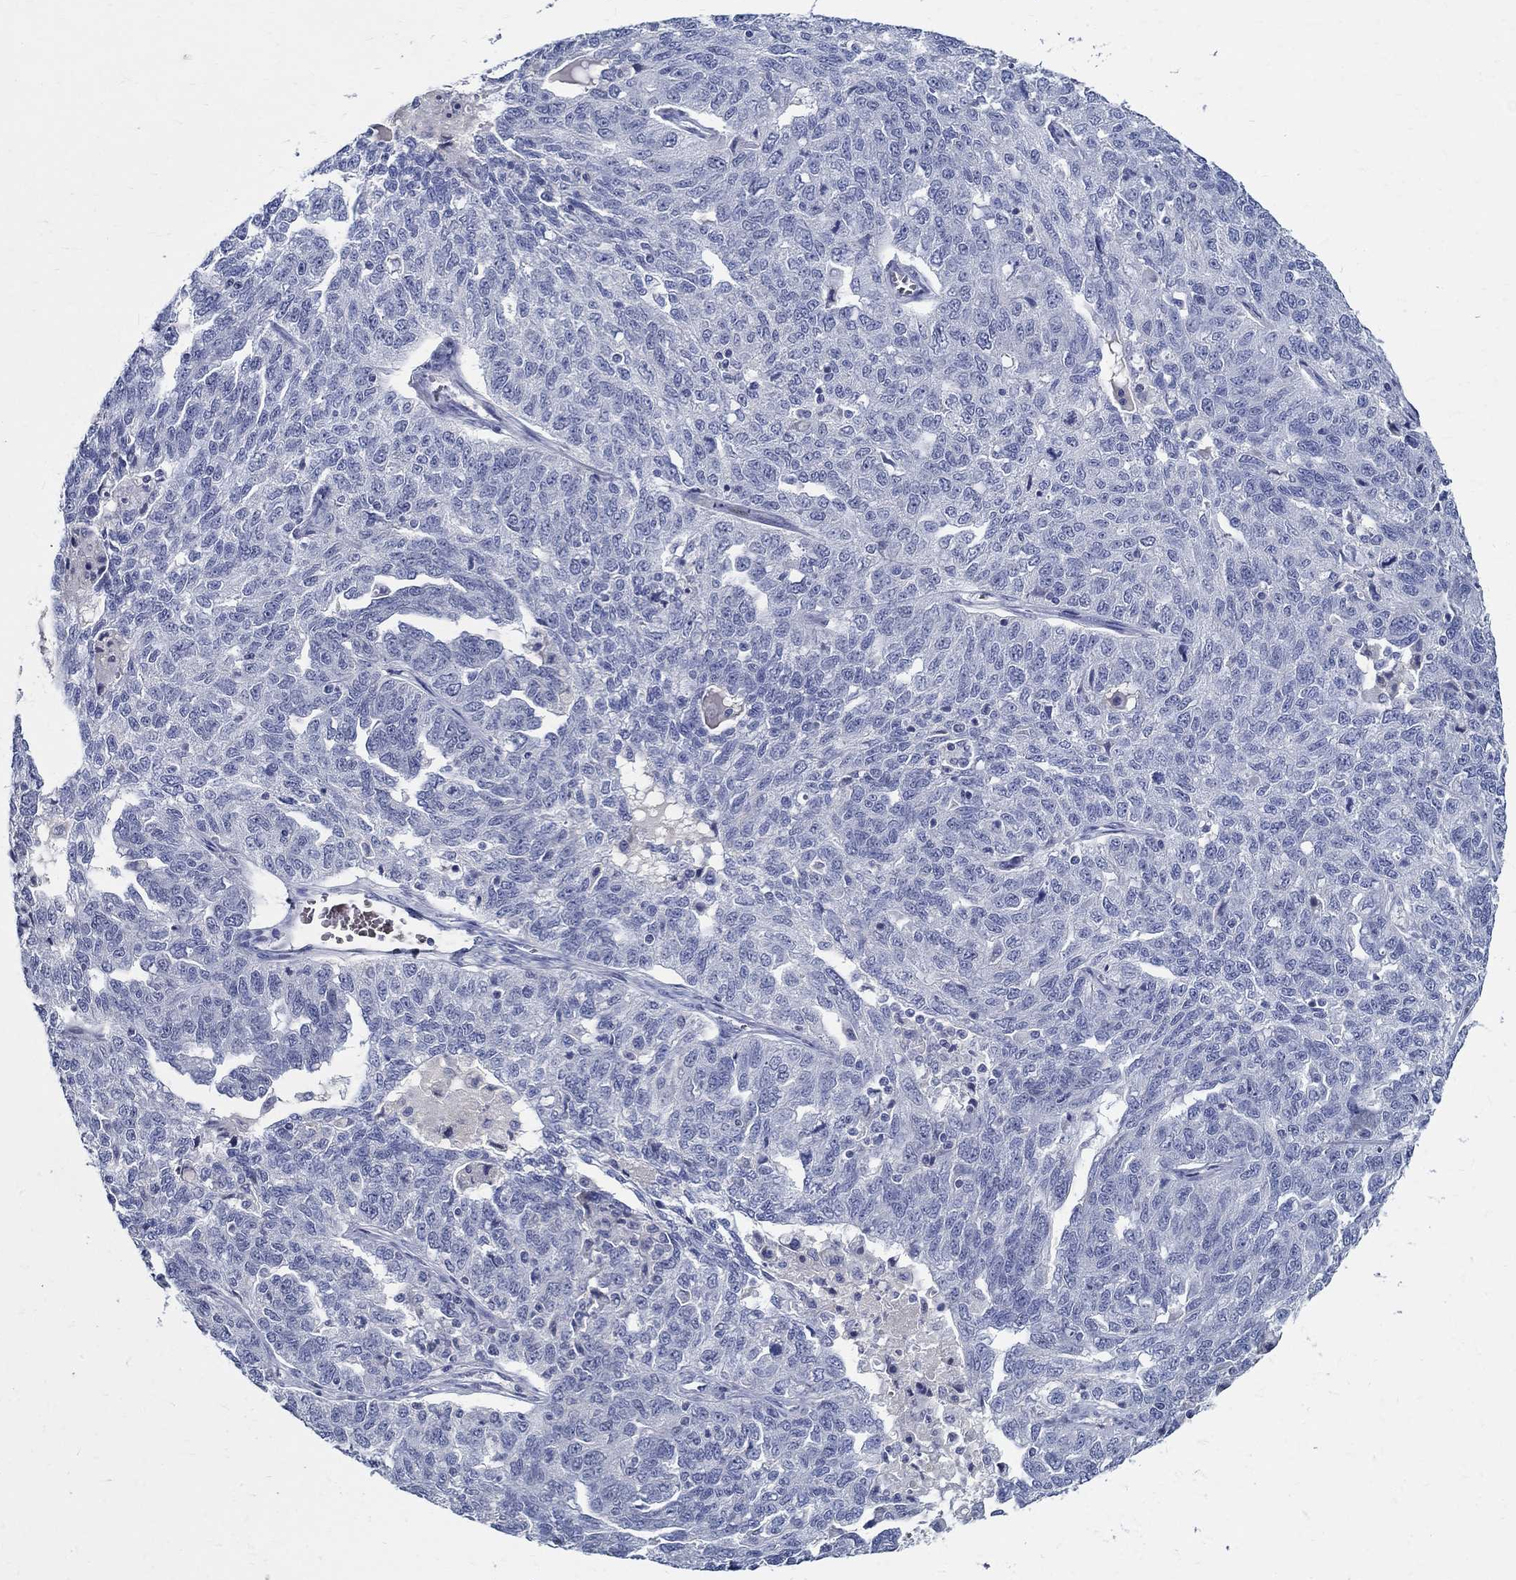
{"staining": {"intensity": "negative", "quantity": "none", "location": "none"}, "tissue": "ovarian cancer", "cell_type": "Tumor cells", "image_type": "cancer", "snomed": [{"axis": "morphology", "description": "Cystadenocarcinoma, serous, NOS"}, {"axis": "topography", "description": "Ovary"}], "caption": "Micrograph shows no significant protein staining in tumor cells of ovarian cancer.", "gene": "CETN1", "patient": {"sex": "female", "age": 71}}